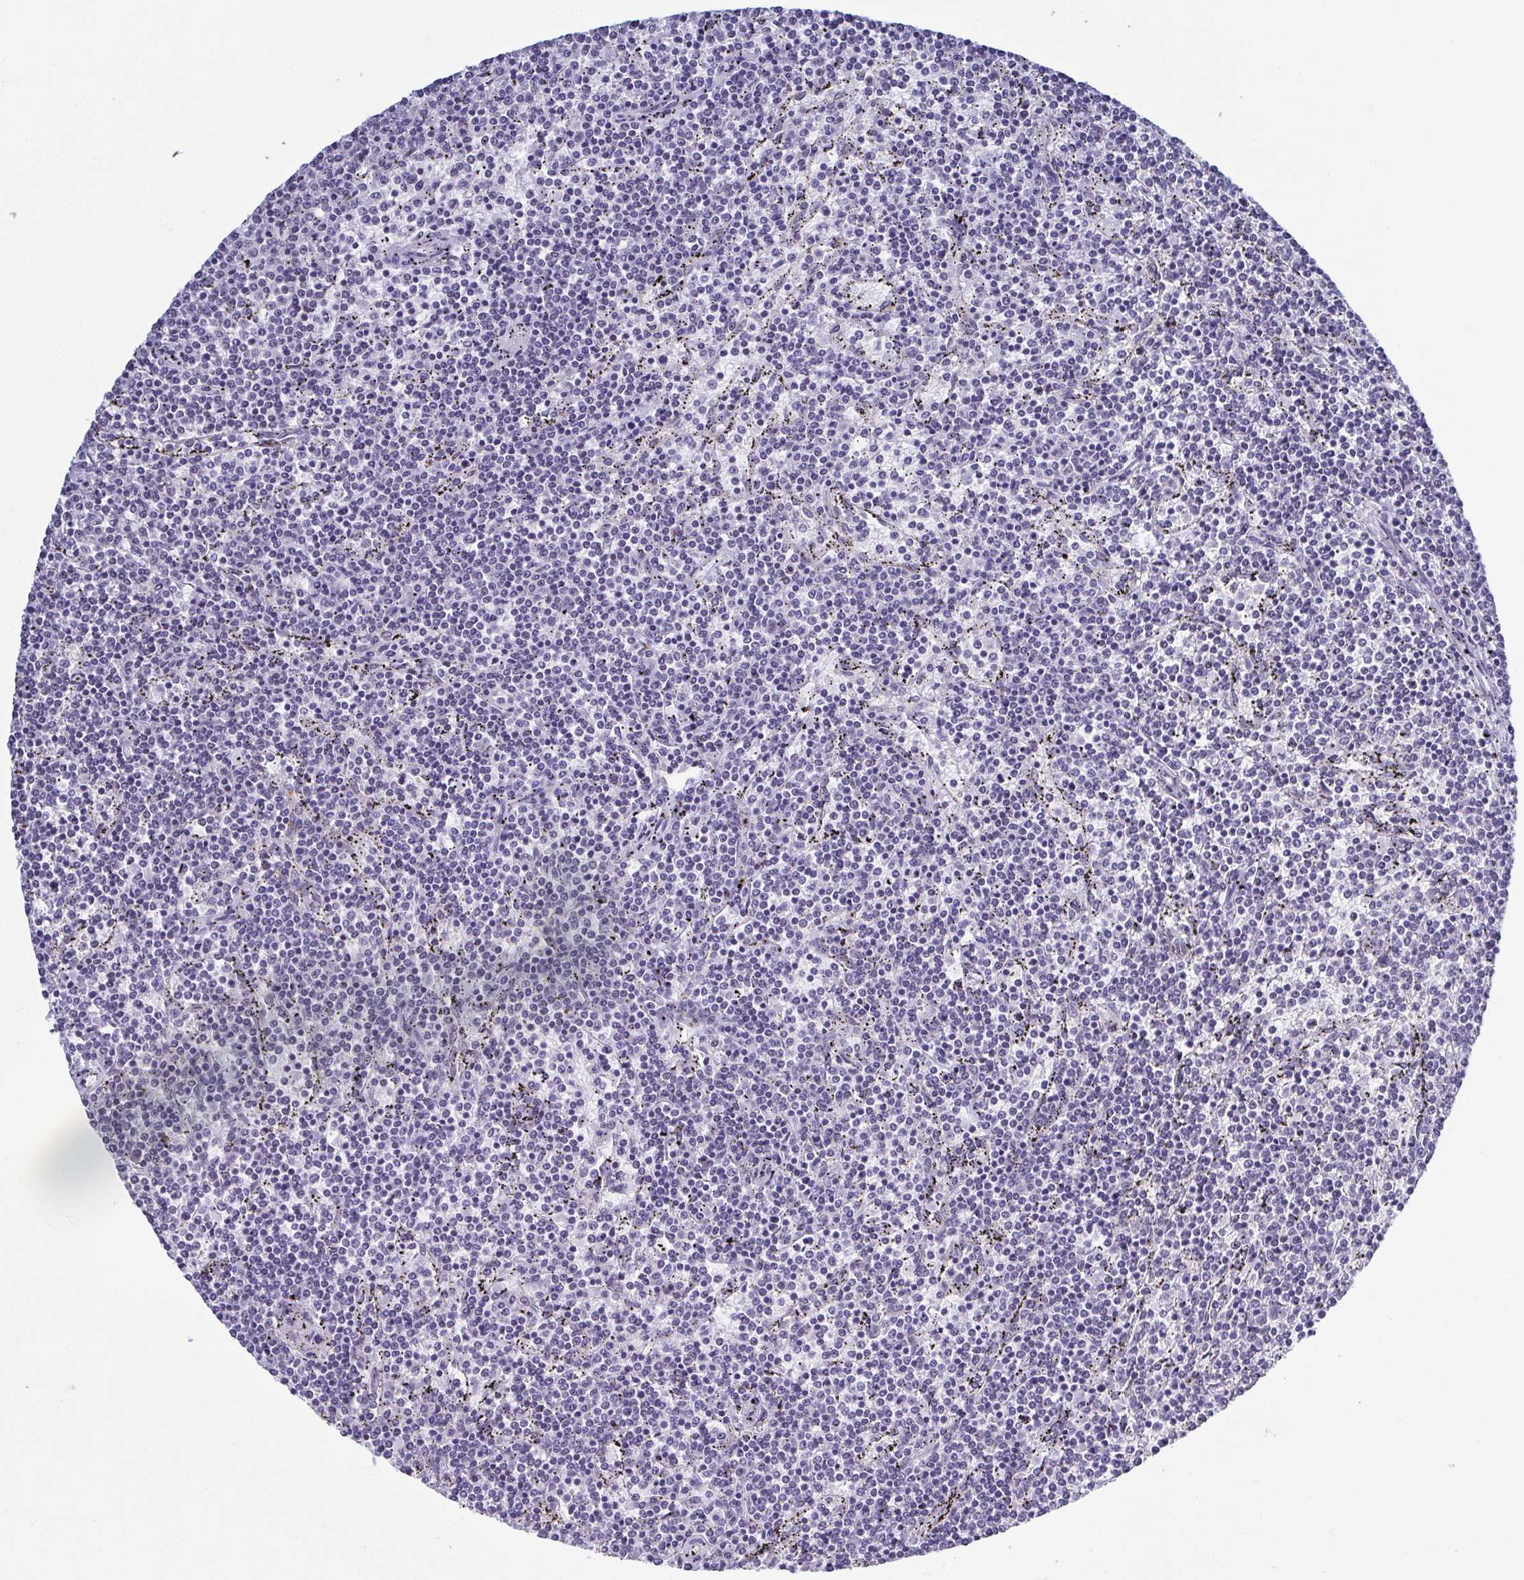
{"staining": {"intensity": "negative", "quantity": "none", "location": "none"}, "tissue": "lymphoma", "cell_type": "Tumor cells", "image_type": "cancer", "snomed": [{"axis": "morphology", "description": "Malignant lymphoma, non-Hodgkin's type, Low grade"}, {"axis": "topography", "description": "Spleen"}], "caption": "Immunohistochemistry (IHC) of lymphoma demonstrates no staining in tumor cells. (DAB (3,3'-diaminobenzidine) immunohistochemistry (IHC) with hematoxylin counter stain).", "gene": "BZW1", "patient": {"sex": "female", "age": 50}}